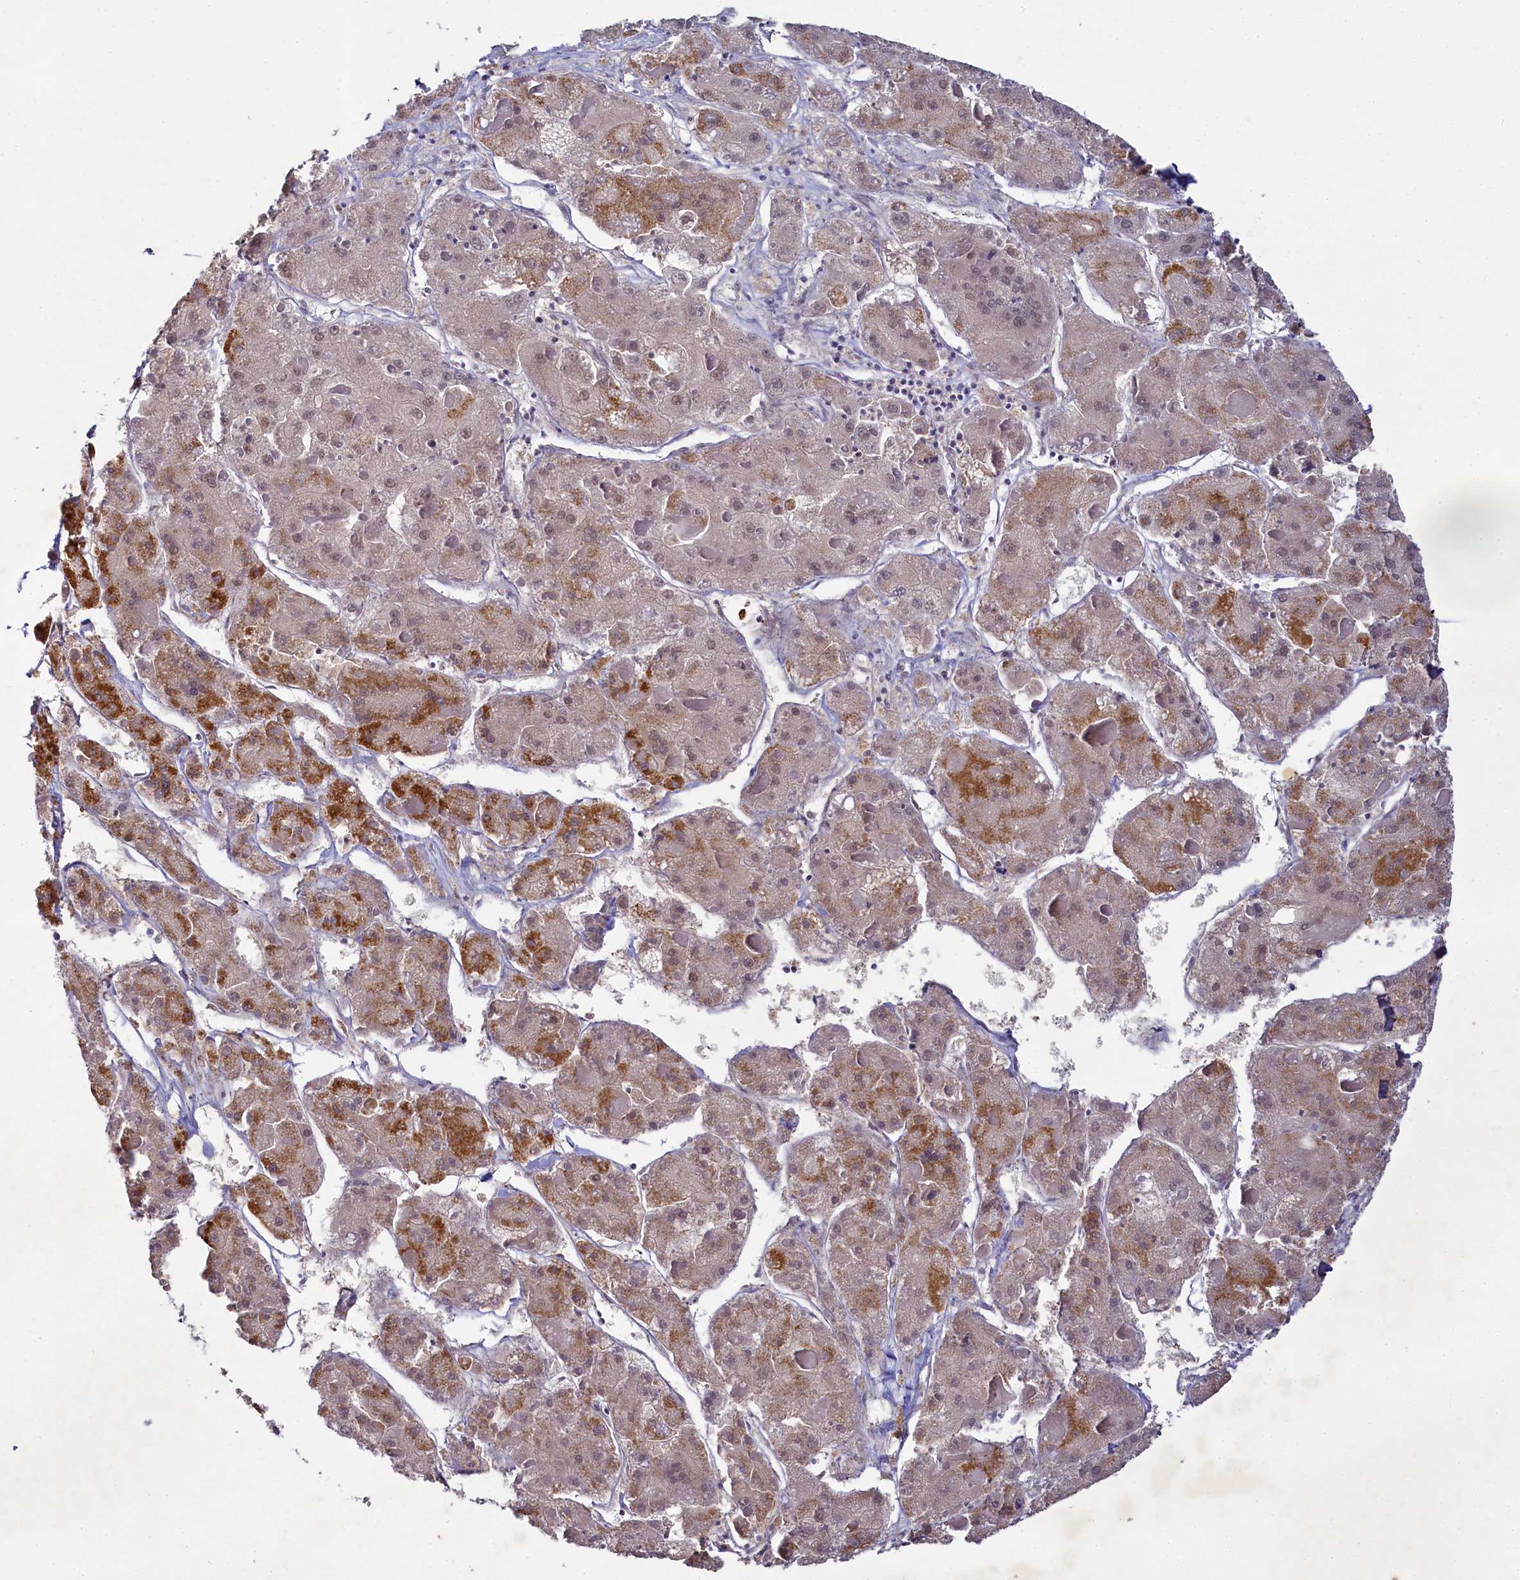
{"staining": {"intensity": "moderate", "quantity": "<25%", "location": "cytoplasmic/membranous"}, "tissue": "liver cancer", "cell_type": "Tumor cells", "image_type": "cancer", "snomed": [{"axis": "morphology", "description": "Carcinoma, Hepatocellular, NOS"}, {"axis": "topography", "description": "Liver"}], "caption": "Moderate cytoplasmic/membranous positivity for a protein is present in approximately <25% of tumor cells of hepatocellular carcinoma (liver) using immunohistochemistry (IHC).", "gene": "PPHLN1", "patient": {"sex": "female", "age": 73}}